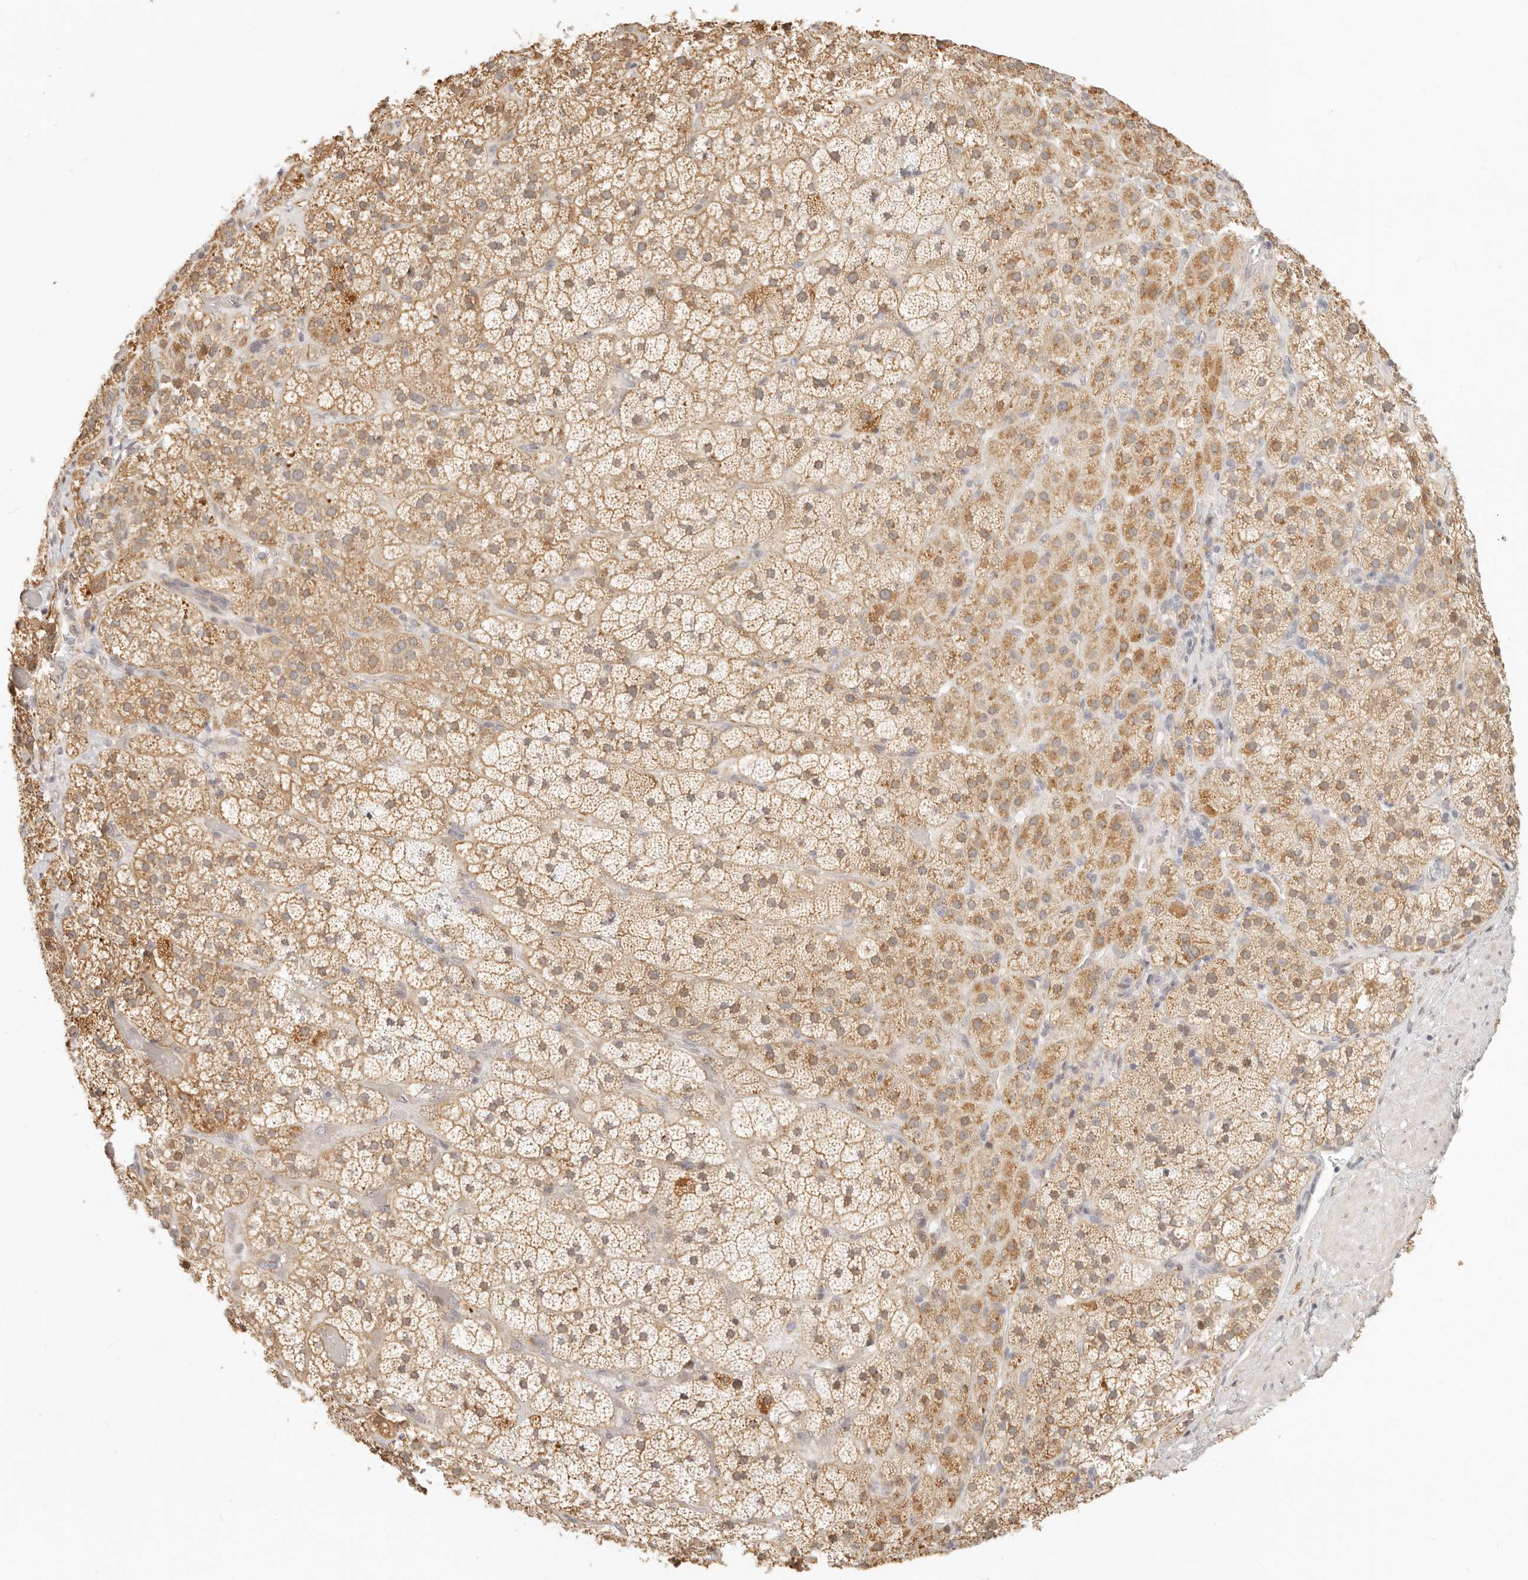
{"staining": {"intensity": "moderate", "quantity": ">75%", "location": "cytoplasmic/membranous"}, "tissue": "adrenal gland", "cell_type": "Glandular cells", "image_type": "normal", "snomed": [{"axis": "morphology", "description": "Normal tissue, NOS"}, {"axis": "topography", "description": "Adrenal gland"}], "caption": "Immunohistochemical staining of normal adrenal gland shows moderate cytoplasmic/membranous protein expression in about >75% of glandular cells. The protein is shown in brown color, while the nuclei are stained blue.", "gene": "FAM20B", "patient": {"sex": "male", "age": 57}}